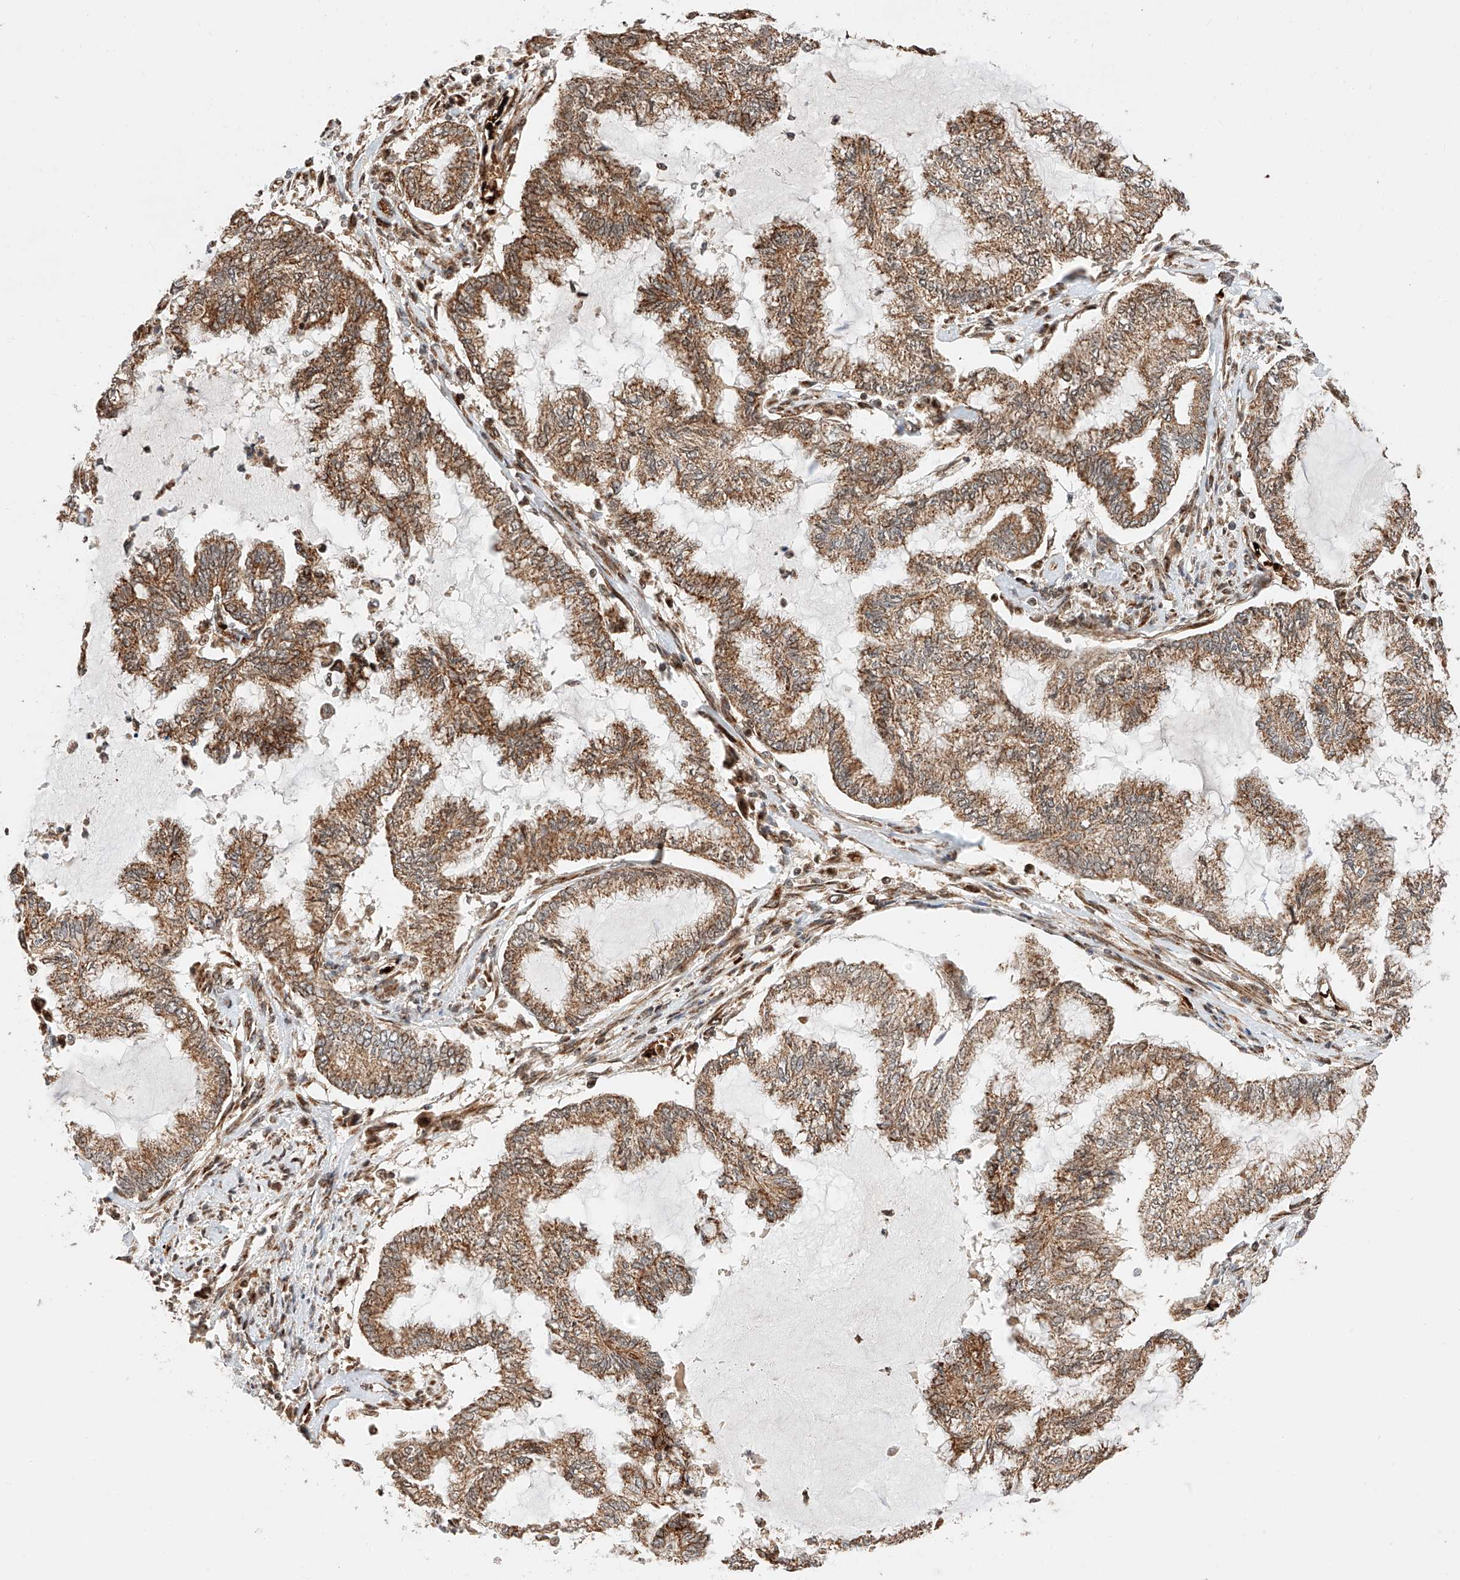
{"staining": {"intensity": "moderate", "quantity": ">75%", "location": "cytoplasmic/membranous"}, "tissue": "endometrial cancer", "cell_type": "Tumor cells", "image_type": "cancer", "snomed": [{"axis": "morphology", "description": "Adenocarcinoma, NOS"}, {"axis": "topography", "description": "Endometrium"}], "caption": "Protein expression analysis of endometrial adenocarcinoma shows moderate cytoplasmic/membranous positivity in about >75% of tumor cells. Nuclei are stained in blue.", "gene": "THTPA", "patient": {"sex": "female", "age": 86}}